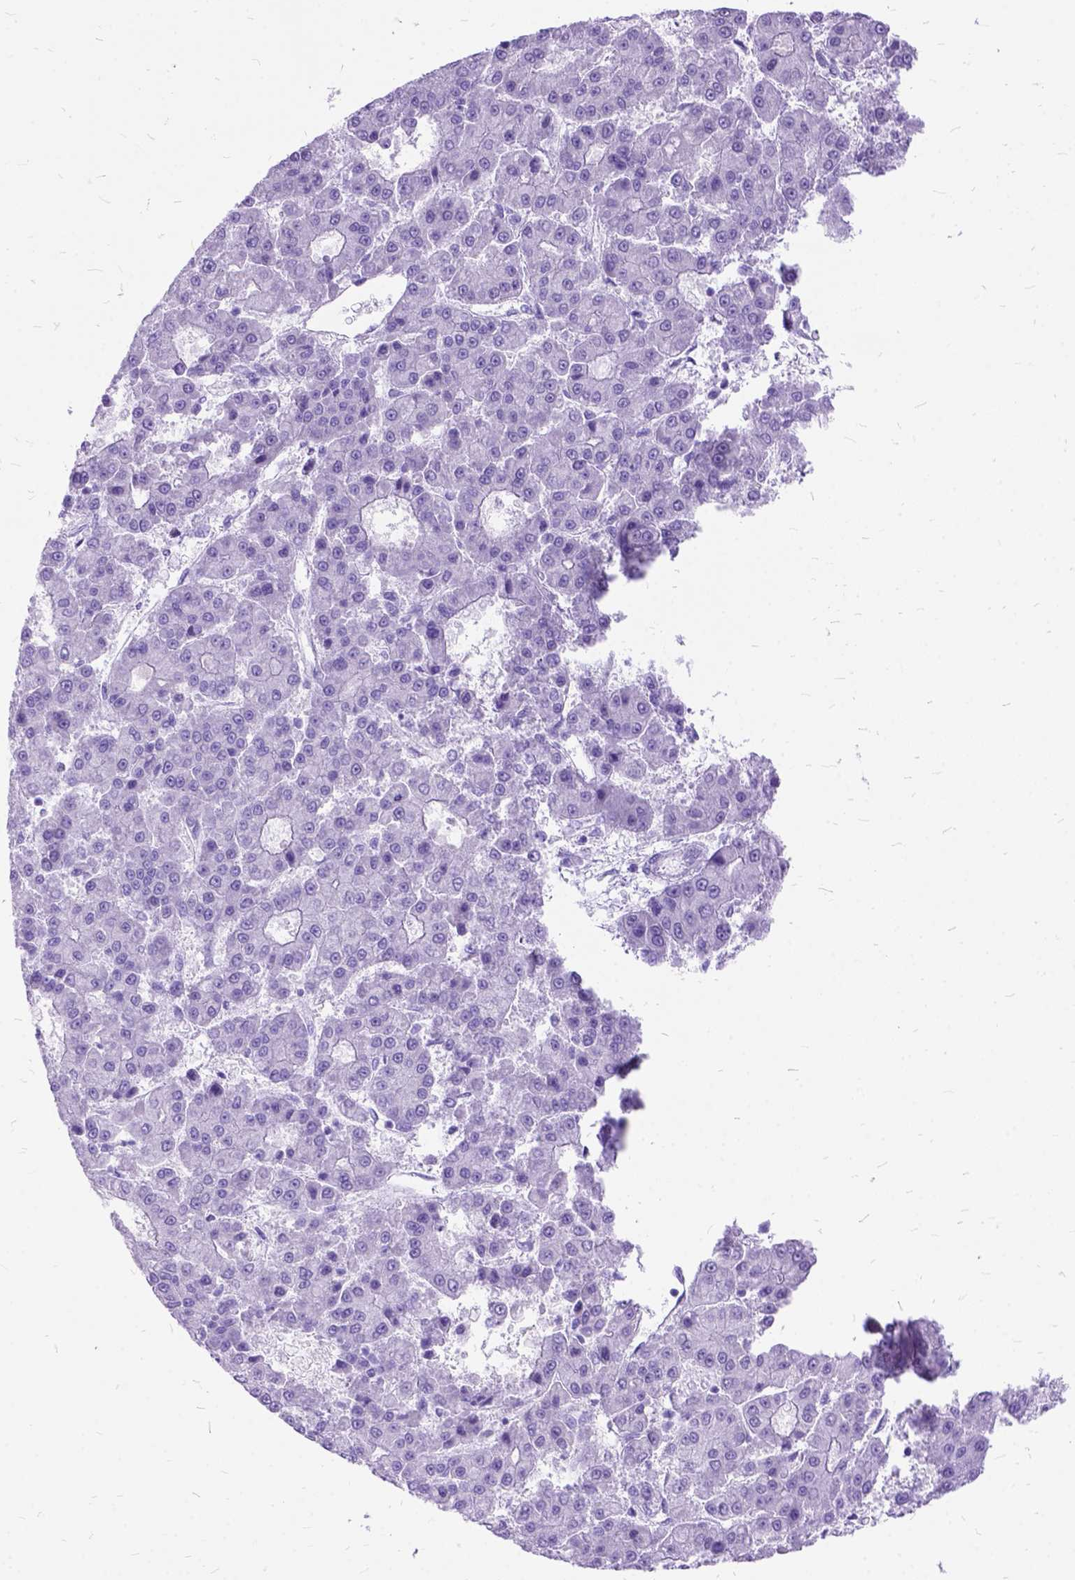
{"staining": {"intensity": "negative", "quantity": "none", "location": "none"}, "tissue": "liver cancer", "cell_type": "Tumor cells", "image_type": "cancer", "snomed": [{"axis": "morphology", "description": "Carcinoma, Hepatocellular, NOS"}, {"axis": "topography", "description": "Liver"}], "caption": "Tumor cells show no significant positivity in hepatocellular carcinoma (liver).", "gene": "DNAH2", "patient": {"sex": "male", "age": 70}}